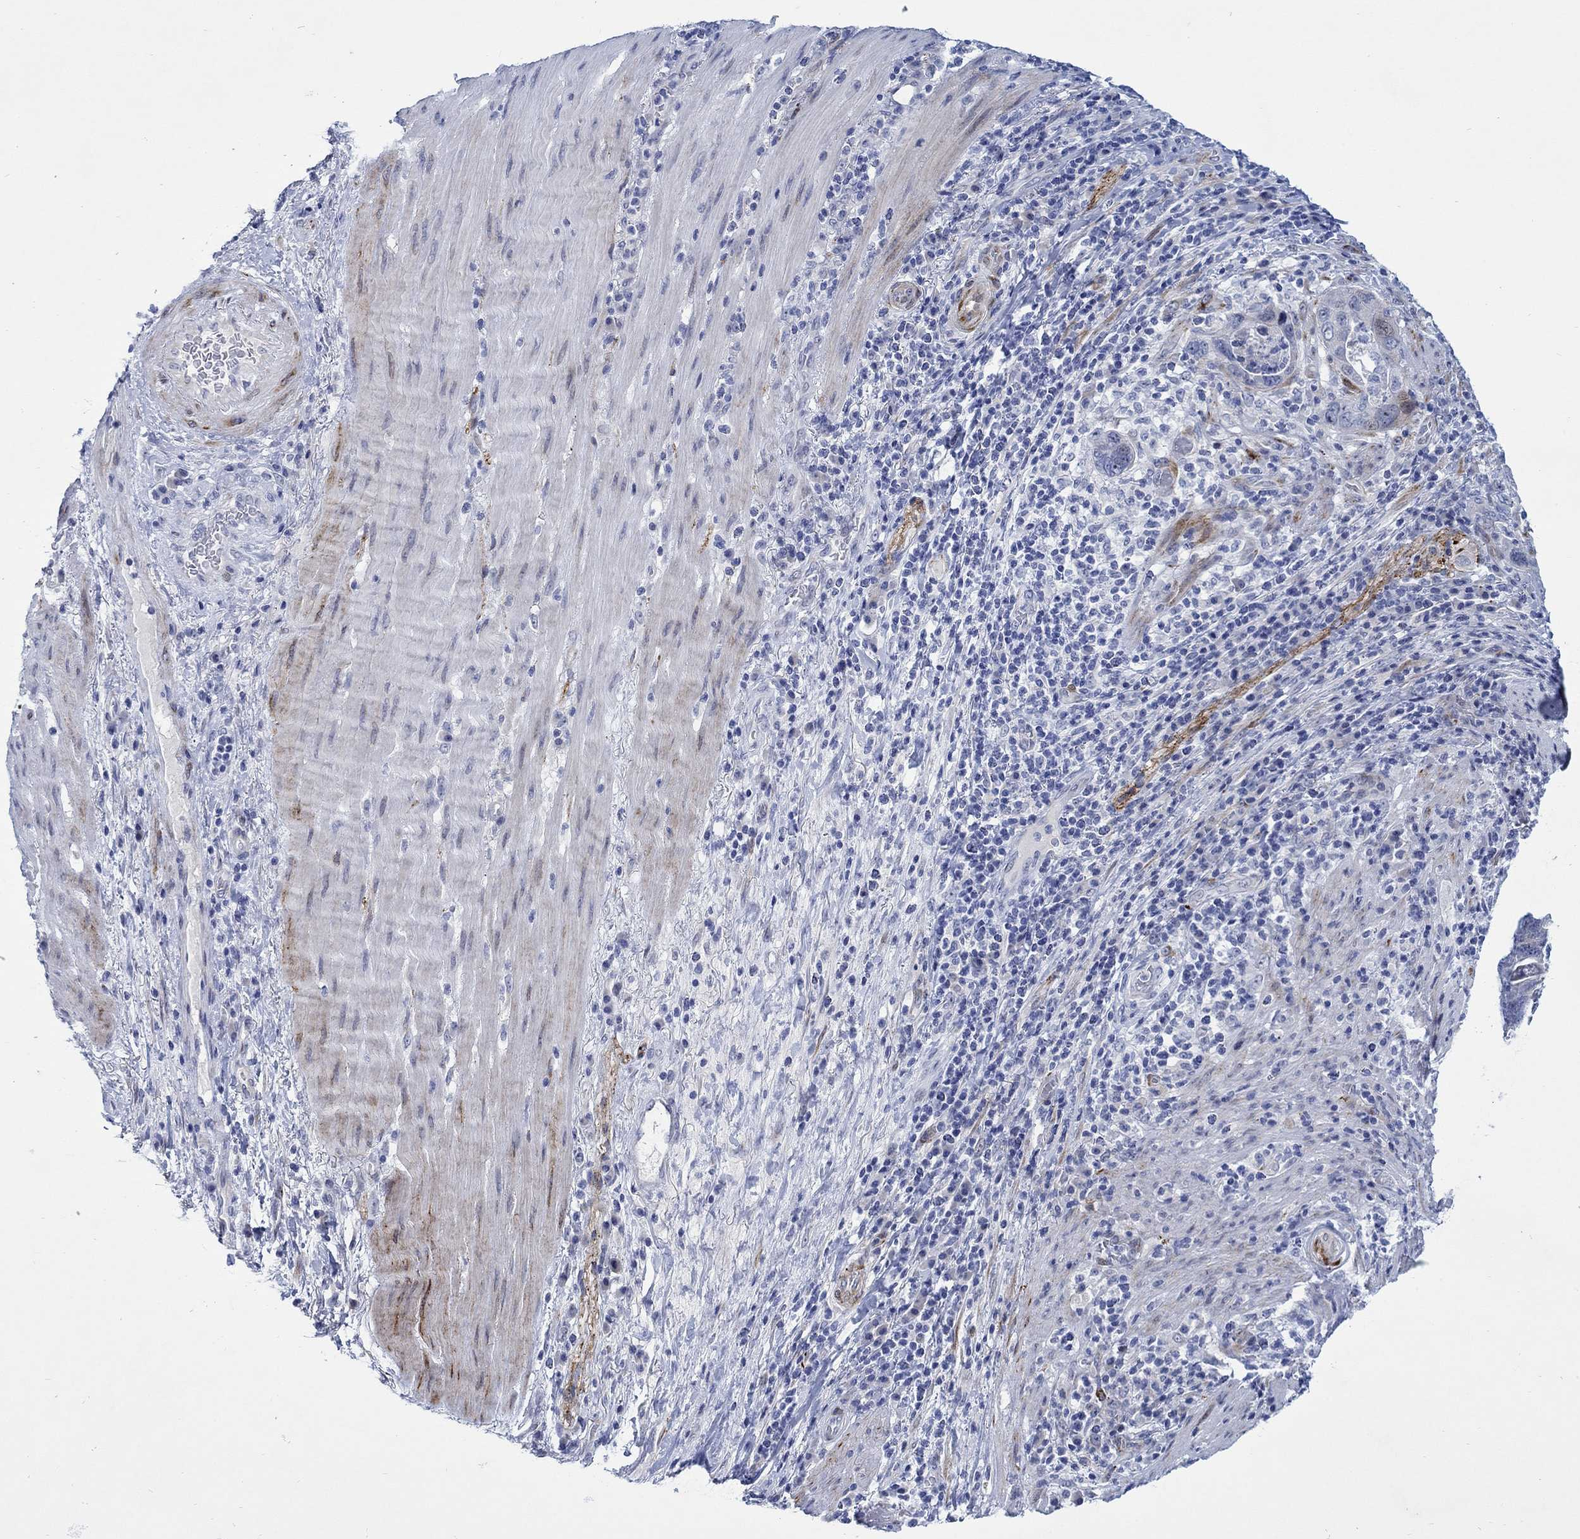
{"staining": {"intensity": "negative", "quantity": "none", "location": "none"}, "tissue": "stomach cancer", "cell_type": "Tumor cells", "image_type": "cancer", "snomed": [{"axis": "morphology", "description": "Adenocarcinoma, NOS"}, {"axis": "topography", "description": "Stomach"}], "caption": "Stomach cancer (adenocarcinoma) was stained to show a protein in brown. There is no significant positivity in tumor cells.", "gene": "KSR2", "patient": {"sex": "male", "age": 54}}